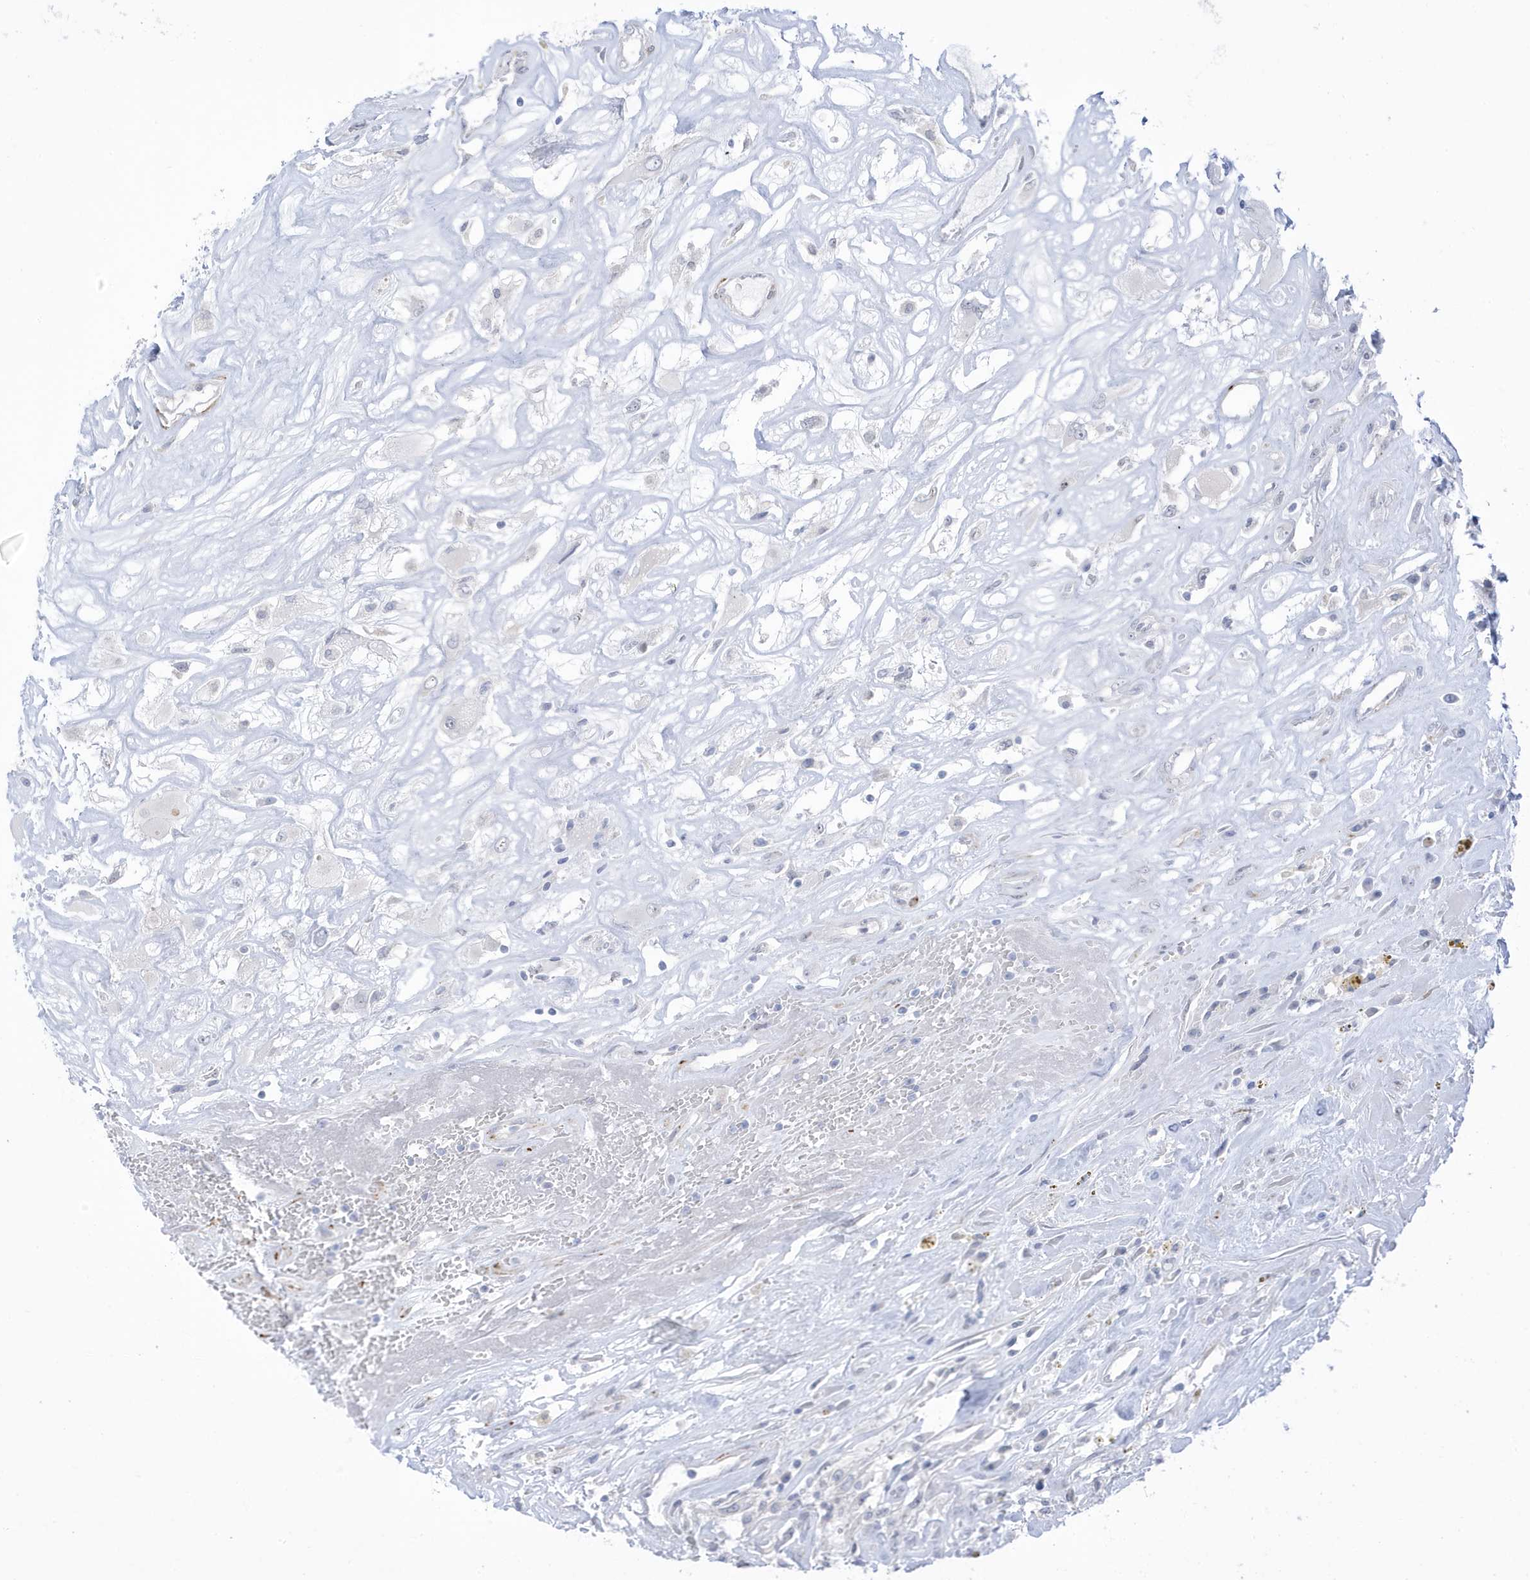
{"staining": {"intensity": "negative", "quantity": "none", "location": "none"}, "tissue": "renal cancer", "cell_type": "Tumor cells", "image_type": "cancer", "snomed": [{"axis": "morphology", "description": "Adenocarcinoma, NOS"}, {"axis": "topography", "description": "Kidney"}], "caption": "High power microscopy micrograph of an IHC micrograph of renal cancer, revealing no significant expression in tumor cells.", "gene": "PERM1", "patient": {"sex": "female", "age": 52}}